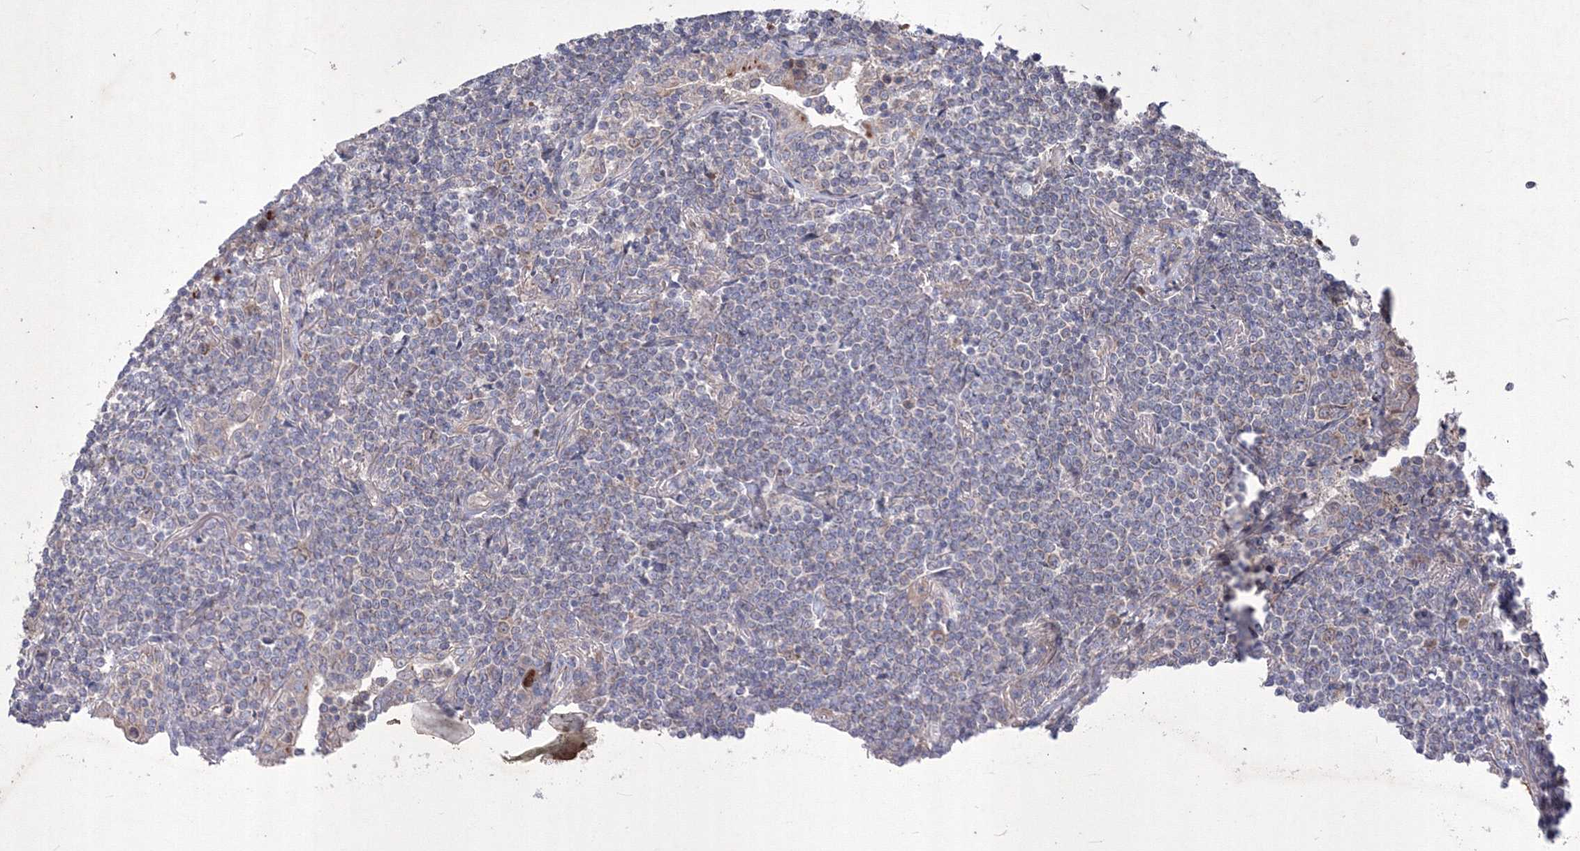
{"staining": {"intensity": "negative", "quantity": "none", "location": "none"}, "tissue": "lymphoma", "cell_type": "Tumor cells", "image_type": "cancer", "snomed": [{"axis": "morphology", "description": "Malignant lymphoma, non-Hodgkin's type, Low grade"}, {"axis": "topography", "description": "Lung"}], "caption": "This is an immunohistochemistry micrograph of human lymphoma. There is no expression in tumor cells.", "gene": "MTRF1L", "patient": {"sex": "female", "age": 71}}